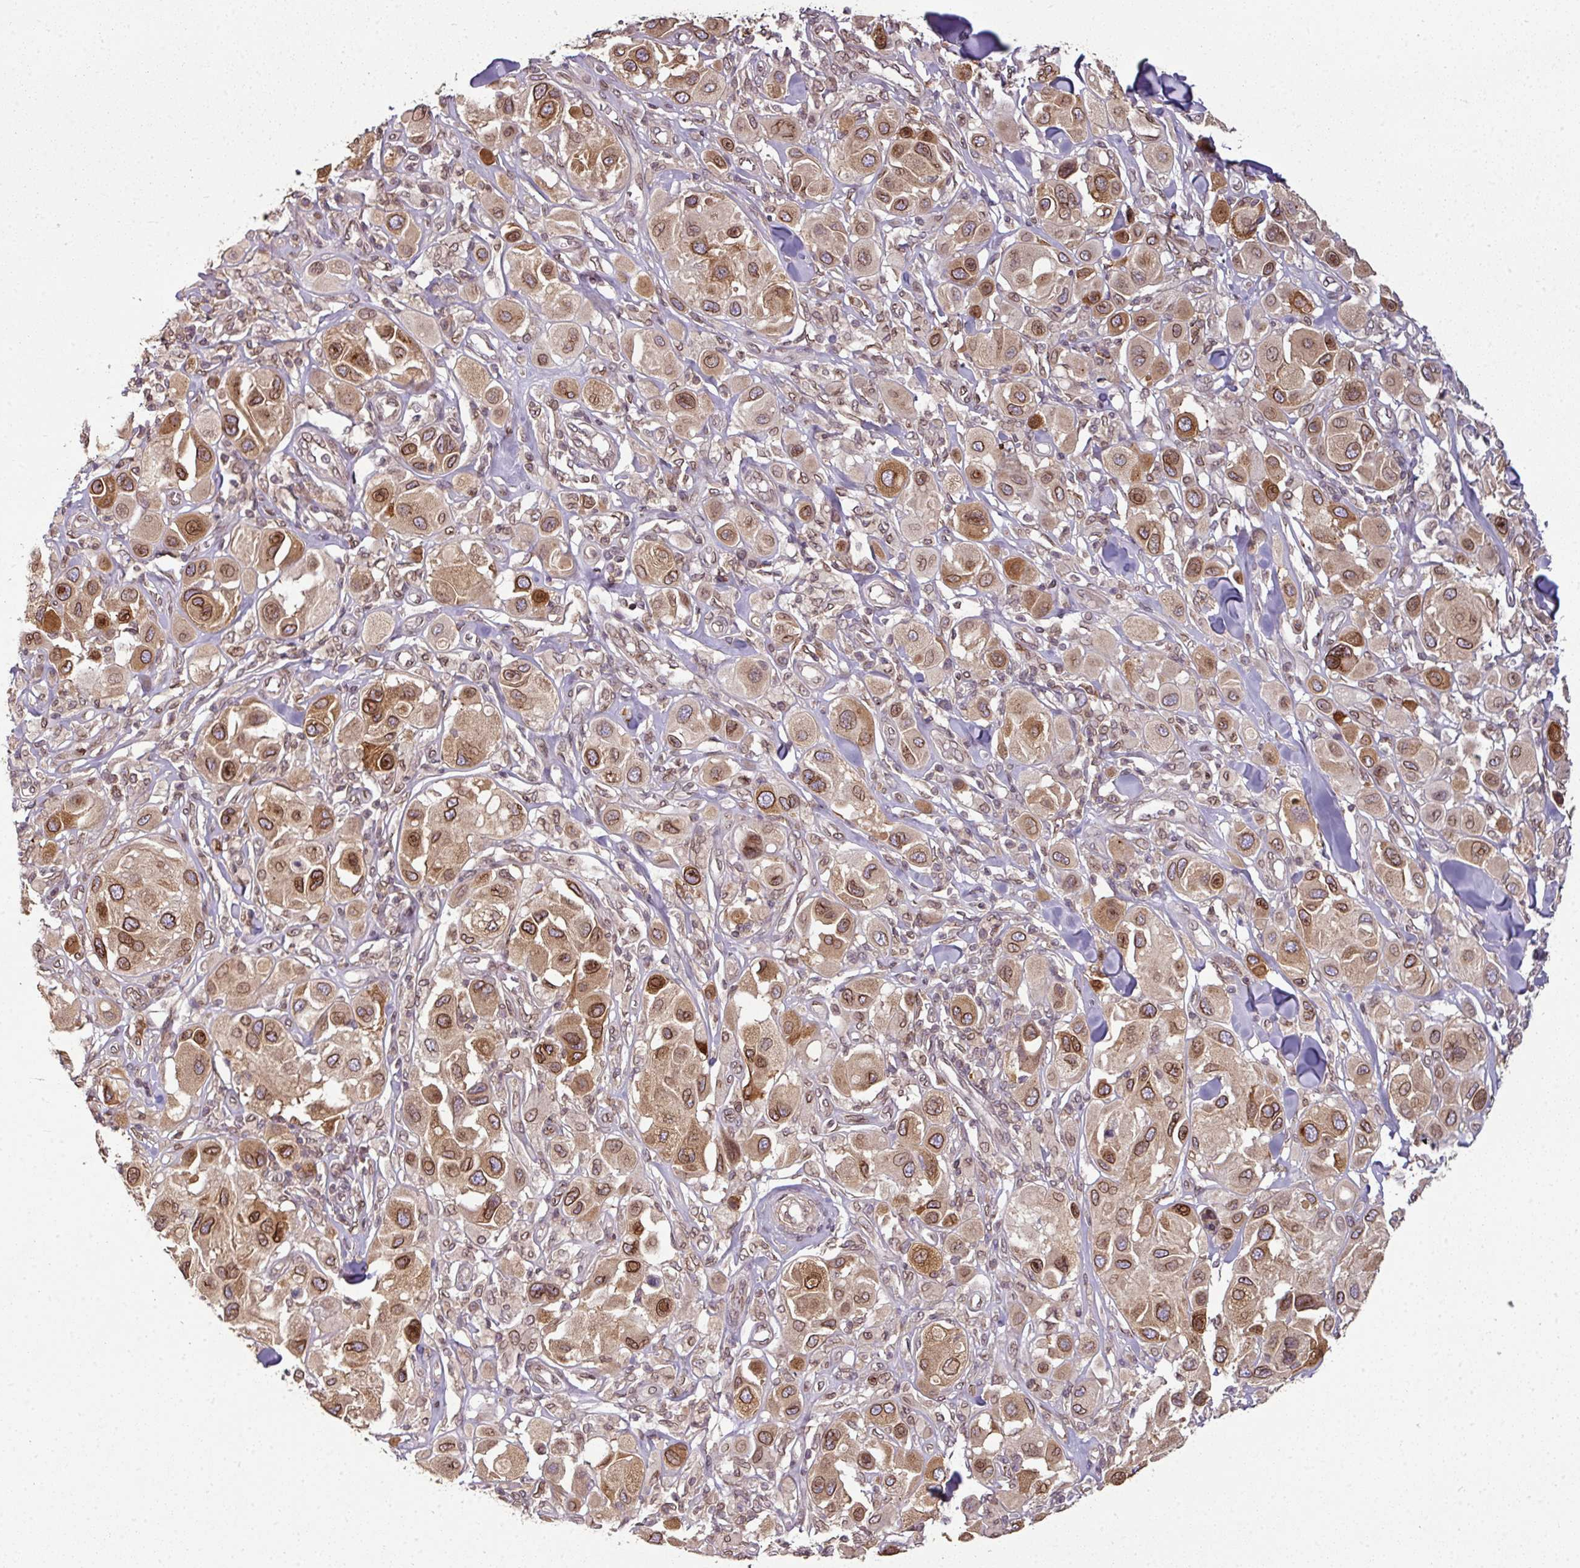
{"staining": {"intensity": "moderate", "quantity": ">75%", "location": "cytoplasmic/membranous,nuclear"}, "tissue": "melanoma", "cell_type": "Tumor cells", "image_type": "cancer", "snomed": [{"axis": "morphology", "description": "Malignant melanoma, Metastatic site"}, {"axis": "topography", "description": "Skin"}], "caption": "Malignant melanoma (metastatic site) tissue demonstrates moderate cytoplasmic/membranous and nuclear staining in about >75% of tumor cells", "gene": "RANGAP1", "patient": {"sex": "male", "age": 41}}